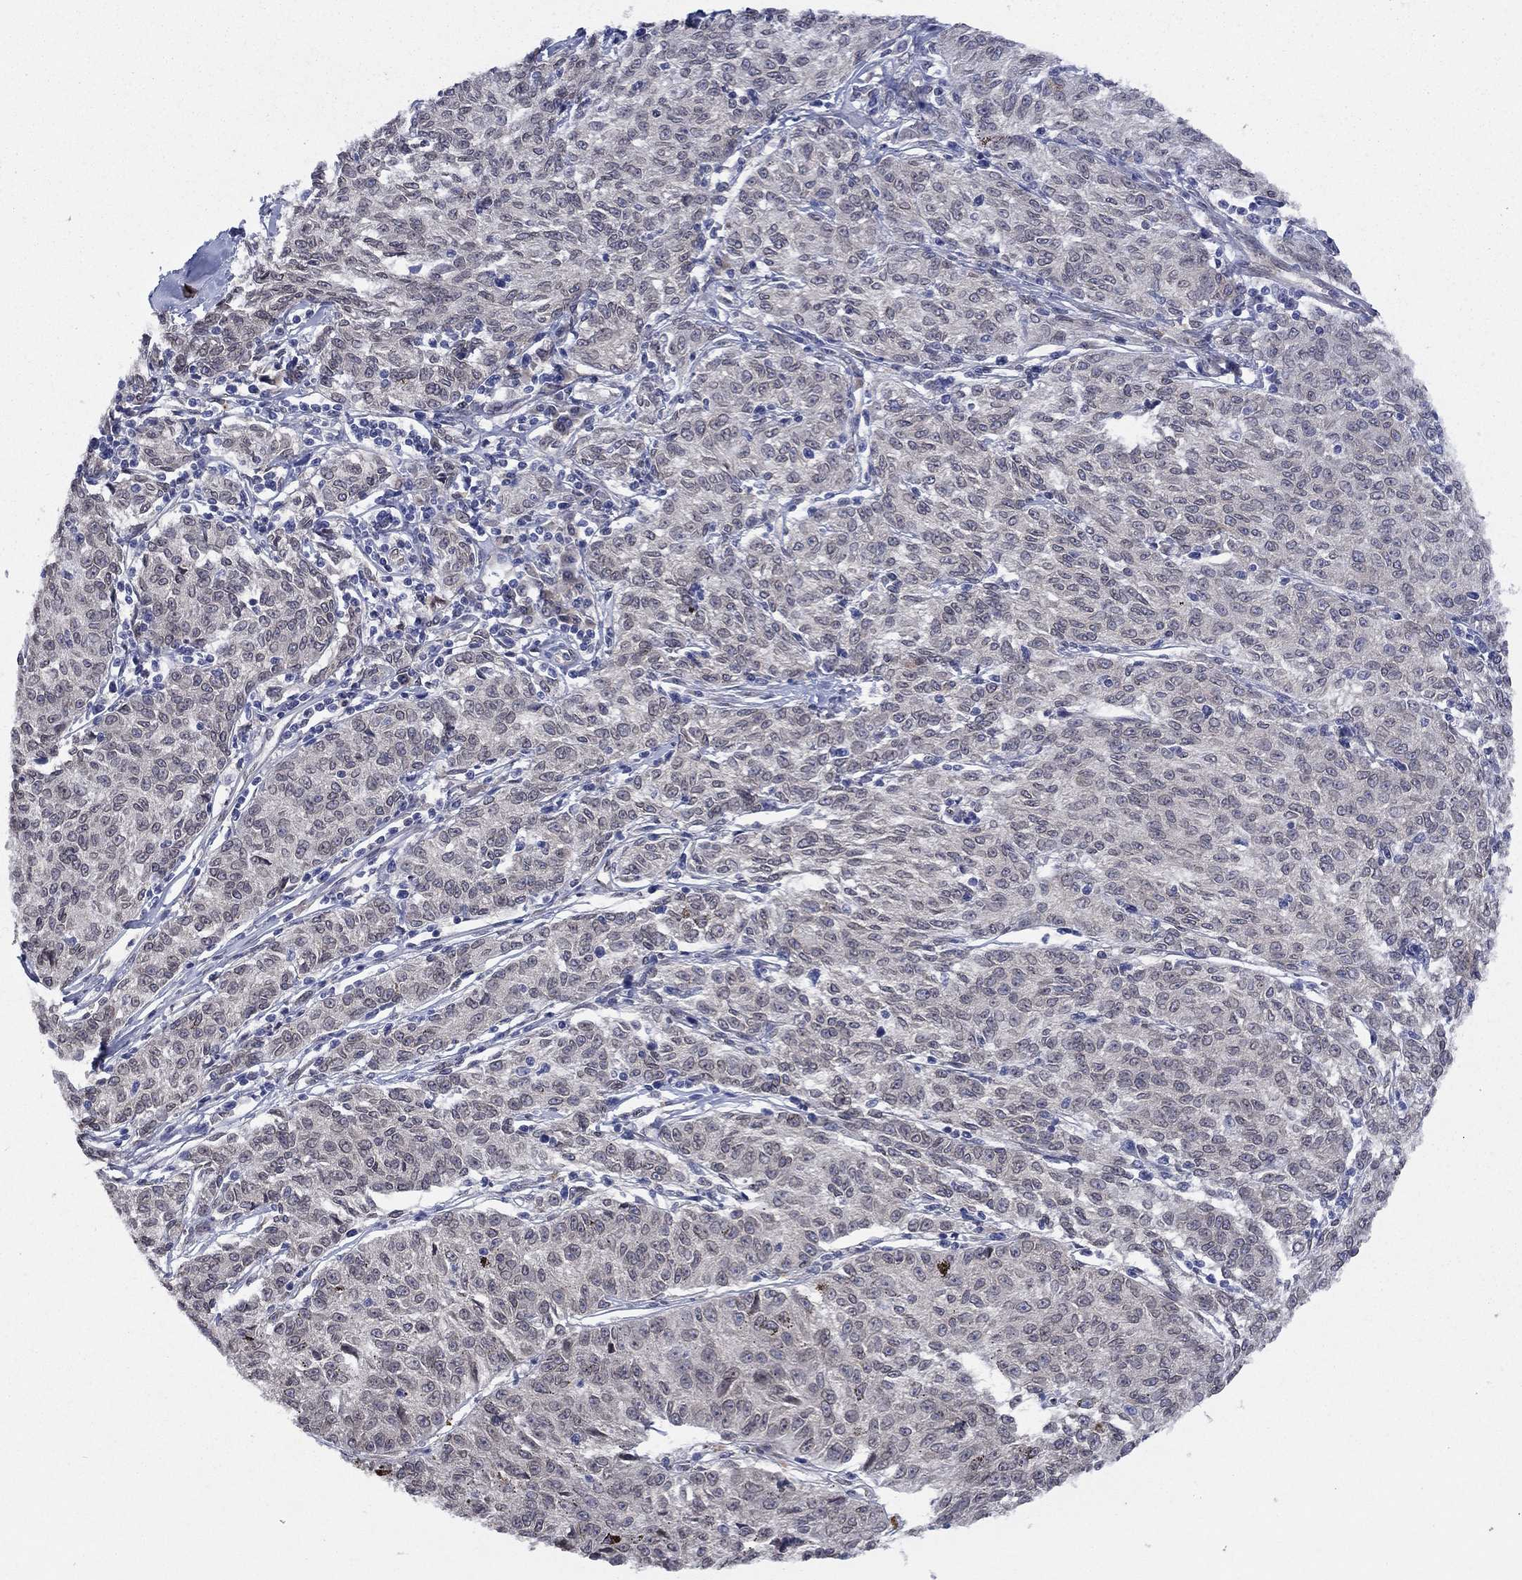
{"staining": {"intensity": "negative", "quantity": "none", "location": "none"}, "tissue": "melanoma", "cell_type": "Tumor cells", "image_type": "cancer", "snomed": [{"axis": "morphology", "description": "Malignant melanoma, NOS"}, {"axis": "topography", "description": "Skin"}], "caption": "Tumor cells show no significant protein expression in malignant melanoma. (DAB (3,3'-diaminobenzidine) immunohistochemistry (IHC), high magnification).", "gene": "EMC9", "patient": {"sex": "female", "age": 72}}